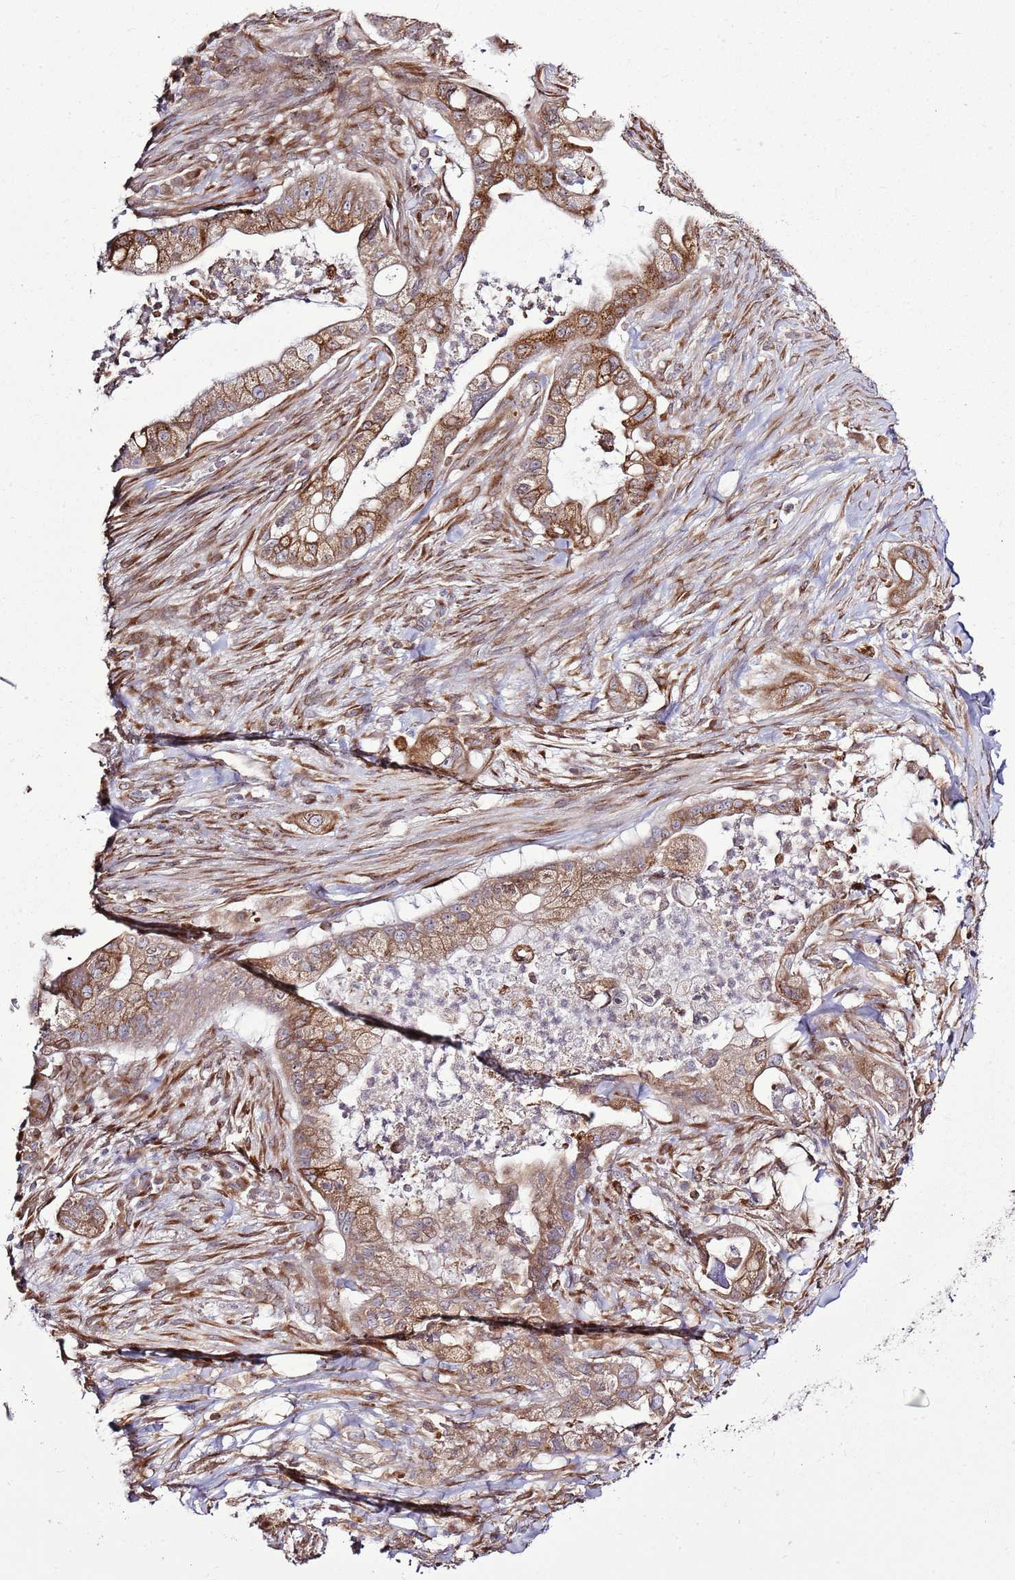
{"staining": {"intensity": "moderate", "quantity": ">75%", "location": "cytoplasmic/membranous"}, "tissue": "pancreatic cancer", "cell_type": "Tumor cells", "image_type": "cancer", "snomed": [{"axis": "morphology", "description": "Adenocarcinoma, NOS"}, {"axis": "topography", "description": "Pancreas"}], "caption": "The photomicrograph exhibits staining of pancreatic cancer, revealing moderate cytoplasmic/membranous protein positivity (brown color) within tumor cells.", "gene": "TMED10", "patient": {"sex": "male", "age": 44}}